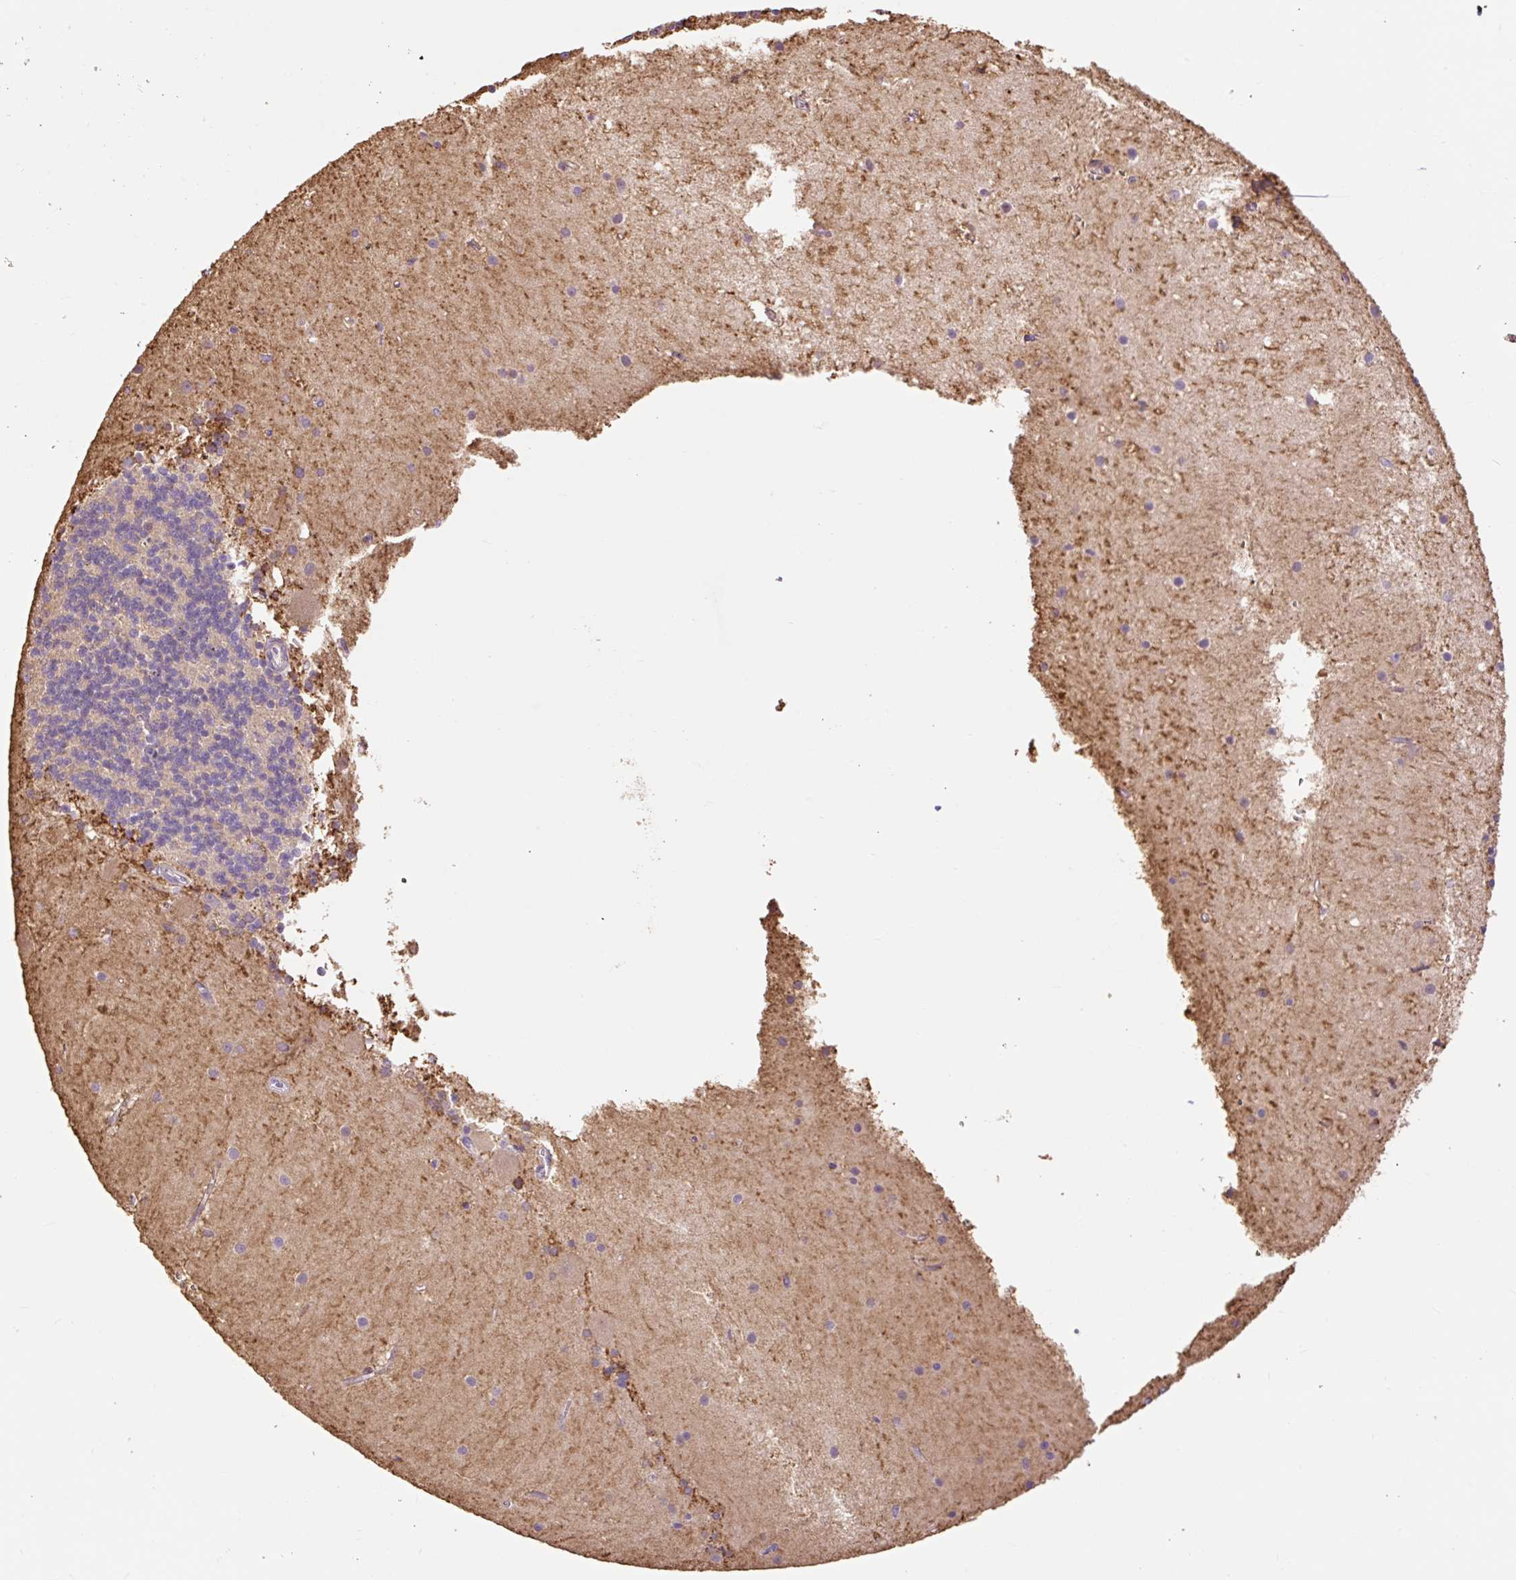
{"staining": {"intensity": "negative", "quantity": "none", "location": "none"}, "tissue": "cerebellum", "cell_type": "Cells in granular layer", "image_type": "normal", "snomed": [{"axis": "morphology", "description": "Normal tissue, NOS"}, {"axis": "topography", "description": "Cerebellum"}], "caption": "Immunohistochemistry histopathology image of normal cerebellum stained for a protein (brown), which displays no expression in cells in granular layer. (Brightfield microscopy of DAB immunohistochemistry at high magnification).", "gene": "DESI1", "patient": {"sex": "male", "age": 54}}